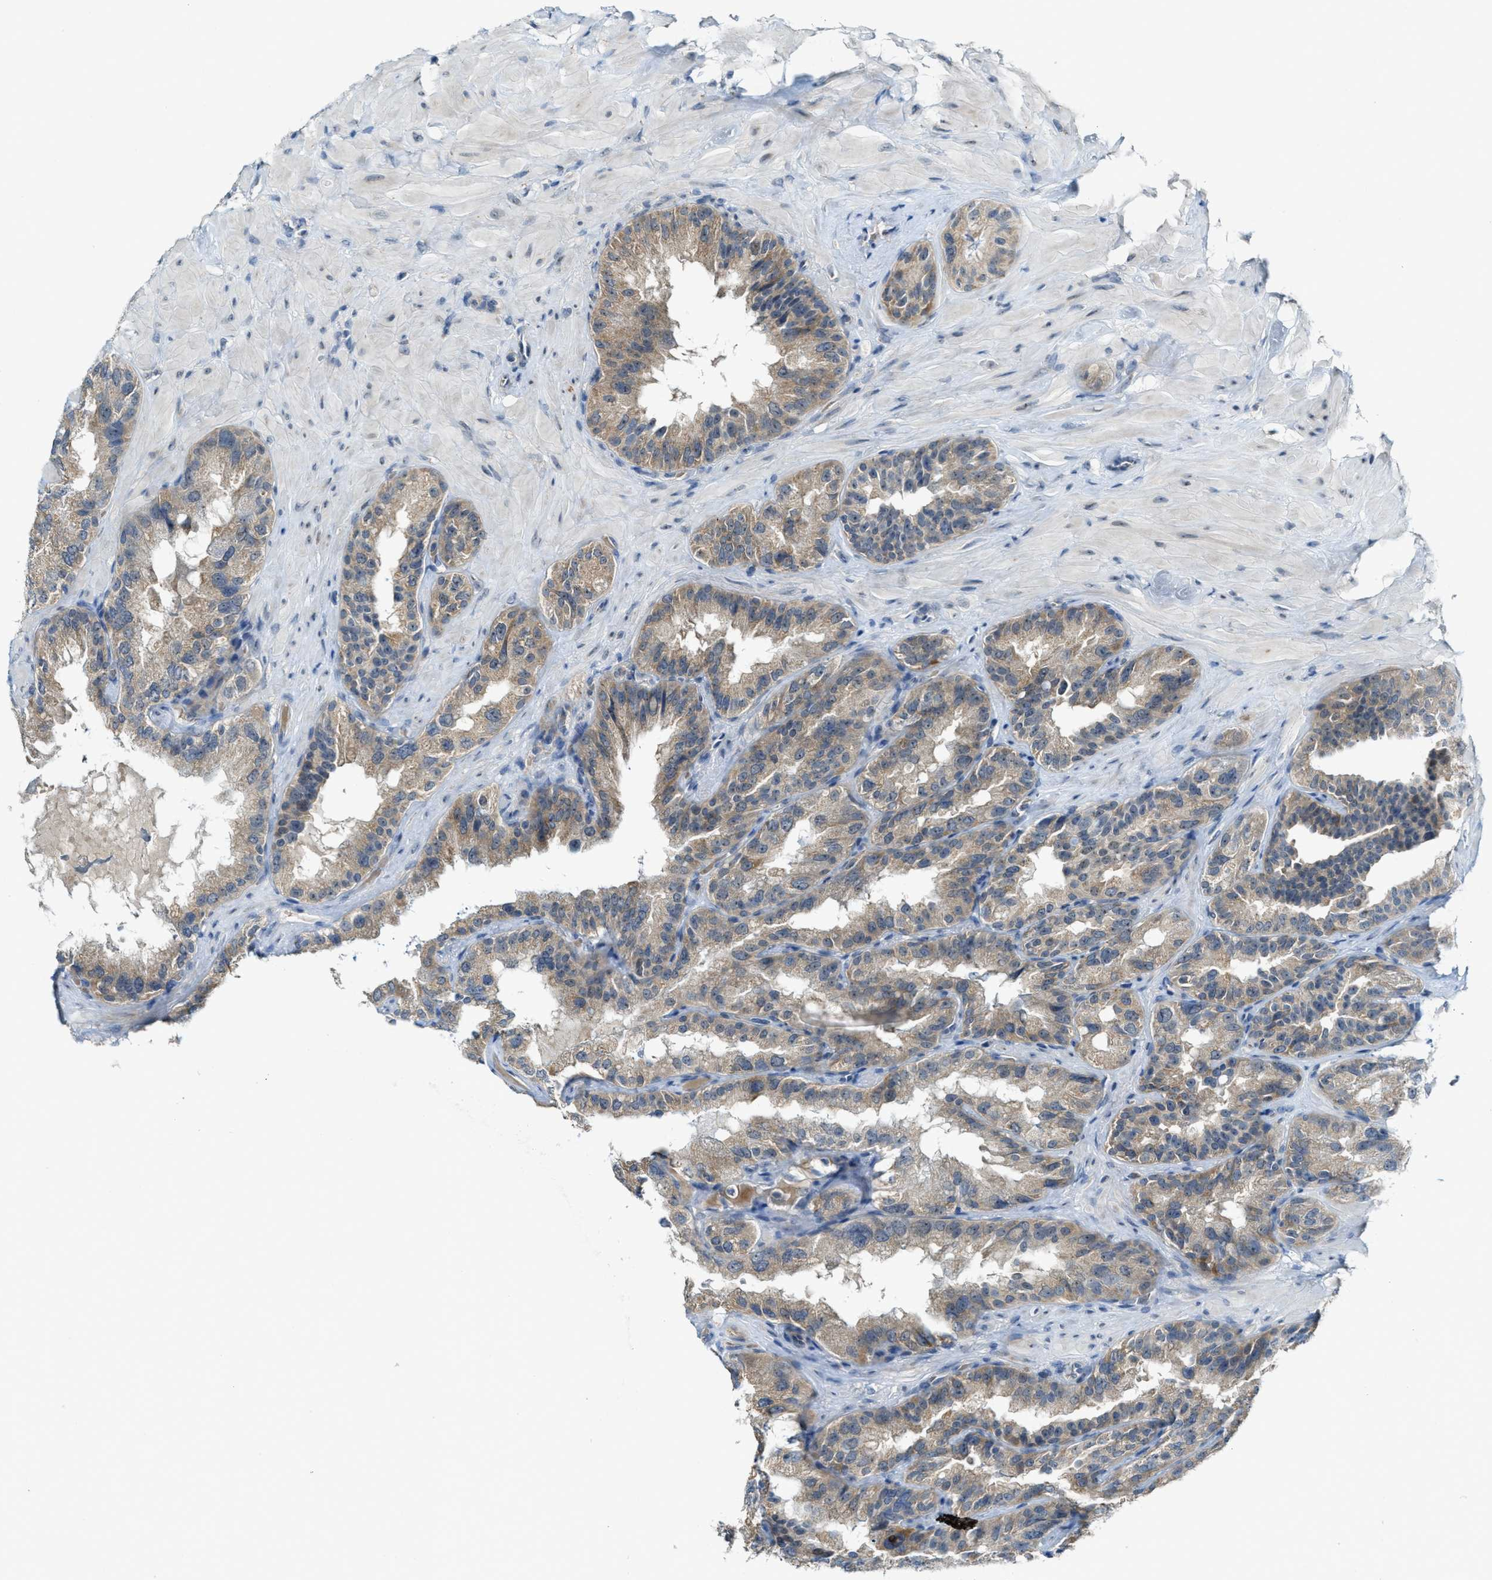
{"staining": {"intensity": "weak", "quantity": ">75%", "location": "cytoplasmic/membranous"}, "tissue": "seminal vesicle", "cell_type": "Glandular cells", "image_type": "normal", "snomed": [{"axis": "morphology", "description": "Normal tissue, NOS"}, {"axis": "topography", "description": "Seminal veicle"}], "caption": "DAB immunohistochemical staining of benign seminal vesicle shows weak cytoplasmic/membranous protein staining in approximately >75% of glandular cells. Nuclei are stained in blue.", "gene": "CDON", "patient": {"sex": "male", "age": 68}}